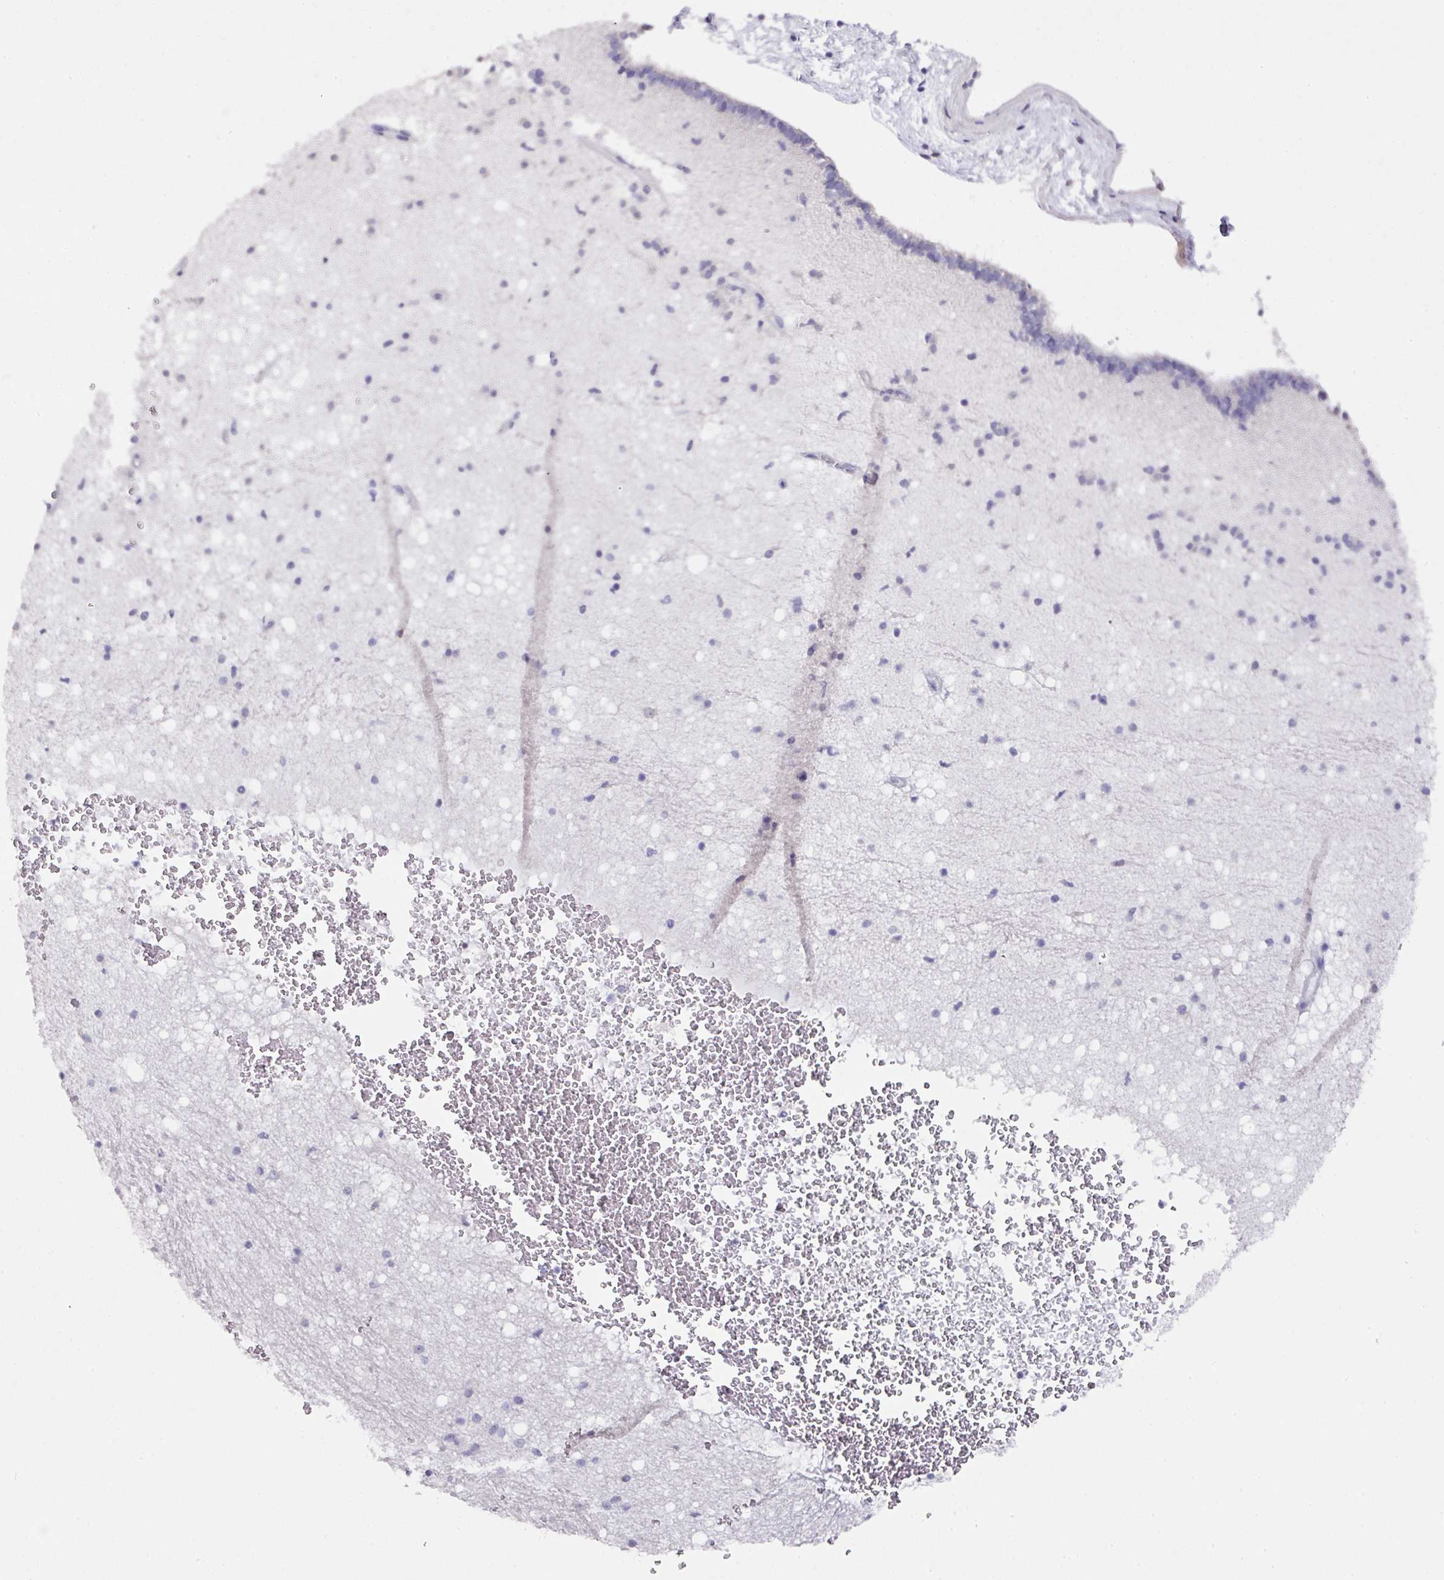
{"staining": {"intensity": "negative", "quantity": "none", "location": "none"}, "tissue": "caudate", "cell_type": "Glial cells", "image_type": "normal", "snomed": [{"axis": "morphology", "description": "Normal tissue, NOS"}, {"axis": "topography", "description": "Lateral ventricle wall"}], "caption": "Immunohistochemistry of unremarkable human caudate displays no staining in glial cells.", "gene": "DAZ1", "patient": {"sex": "male", "age": 37}}